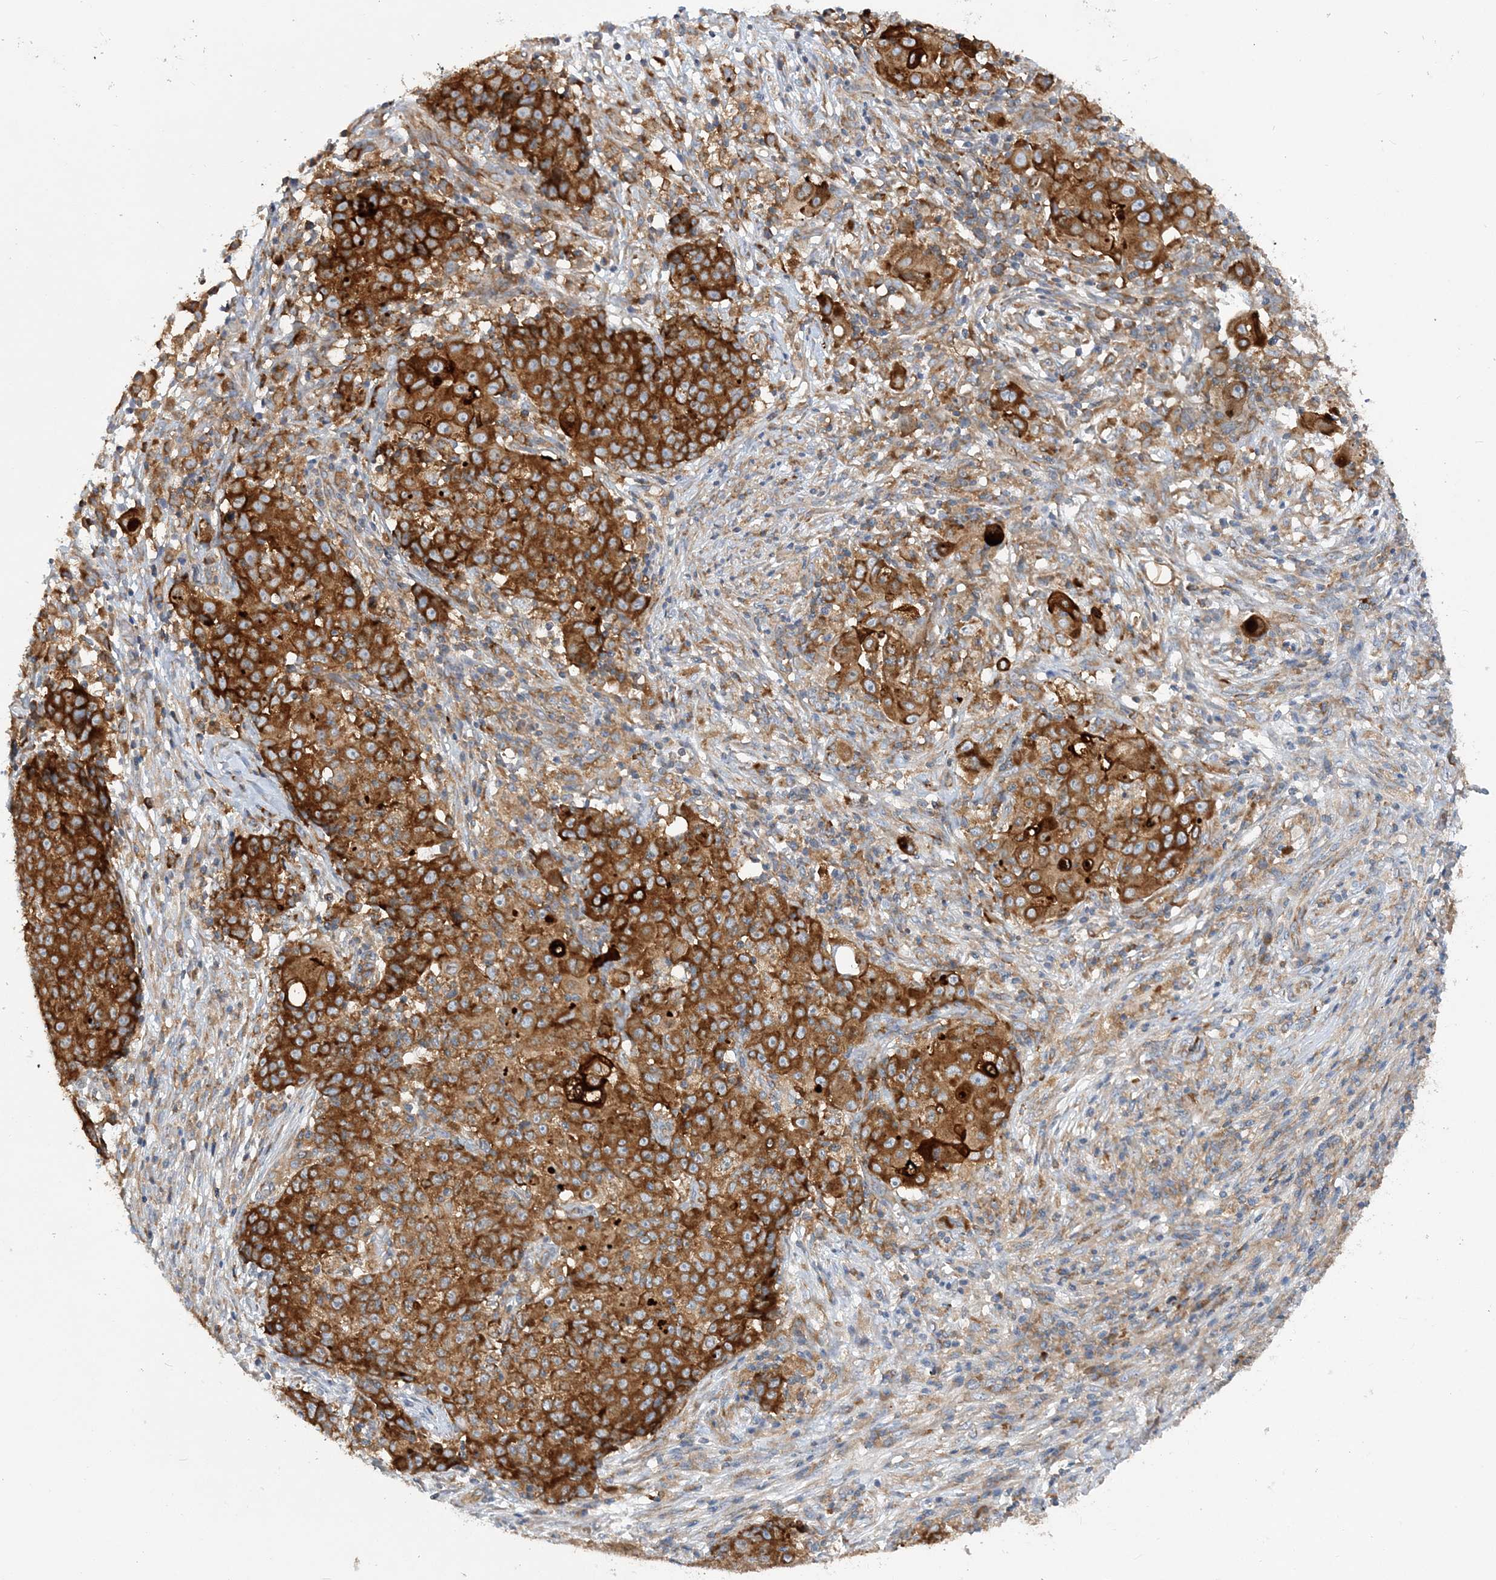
{"staining": {"intensity": "strong", "quantity": ">75%", "location": "cytoplasmic/membranous"}, "tissue": "ovarian cancer", "cell_type": "Tumor cells", "image_type": "cancer", "snomed": [{"axis": "morphology", "description": "Carcinoma, endometroid"}, {"axis": "topography", "description": "Ovary"}], "caption": "This is an image of immunohistochemistry staining of ovarian endometroid carcinoma, which shows strong staining in the cytoplasmic/membranous of tumor cells.", "gene": "LARP4B", "patient": {"sex": "female", "age": 42}}